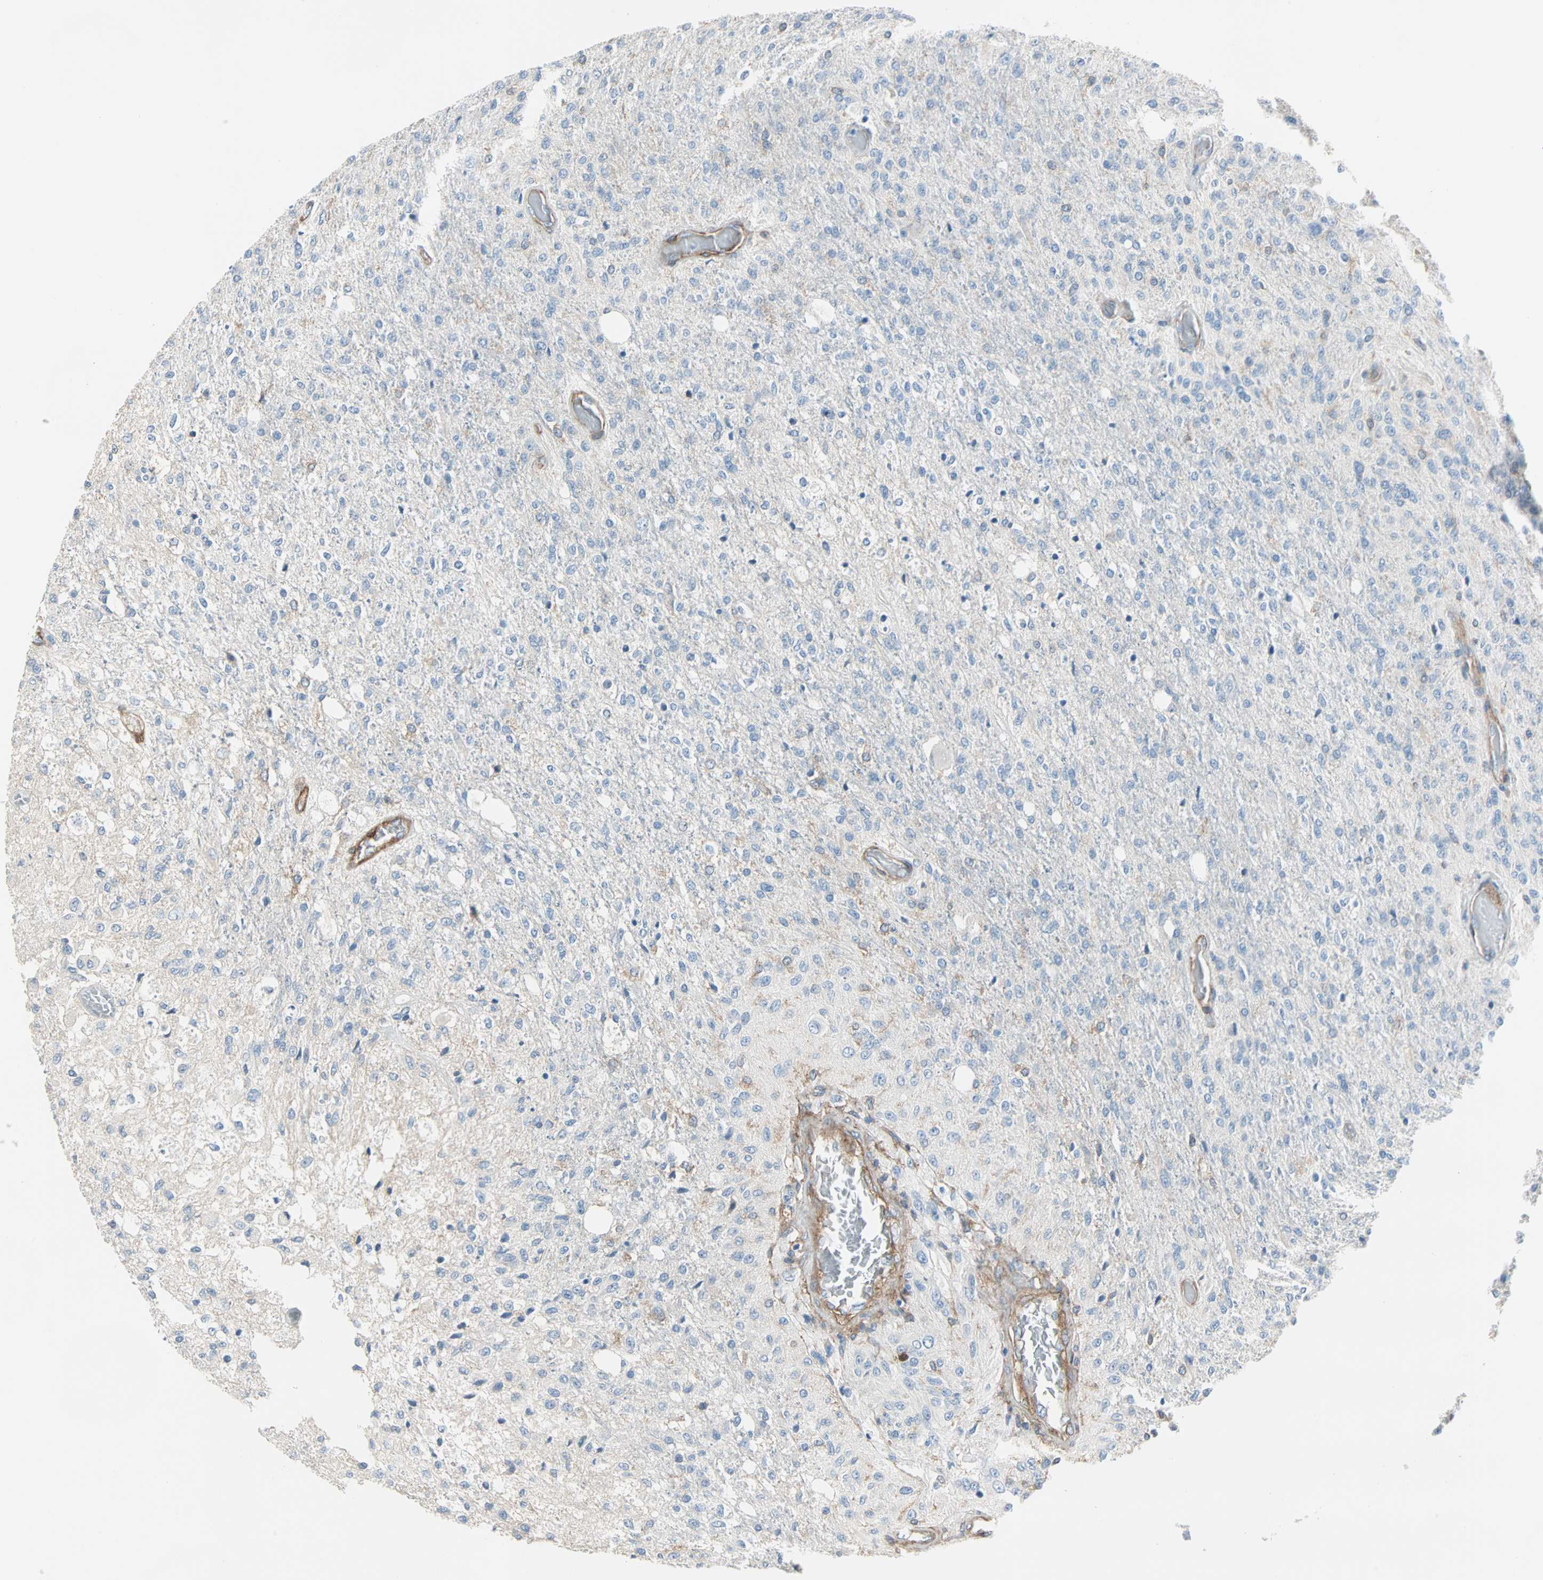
{"staining": {"intensity": "negative", "quantity": "none", "location": "none"}, "tissue": "glioma", "cell_type": "Tumor cells", "image_type": "cancer", "snomed": [{"axis": "morphology", "description": "Normal tissue, NOS"}, {"axis": "morphology", "description": "Glioma, malignant, High grade"}, {"axis": "topography", "description": "Cerebral cortex"}], "caption": "Immunohistochemistry (IHC) histopathology image of human glioma stained for a protein (brown), which displays no expression in tumor cells.", "gene": "EPB41L2", "patient": {"sex": "male", "age": 77}}